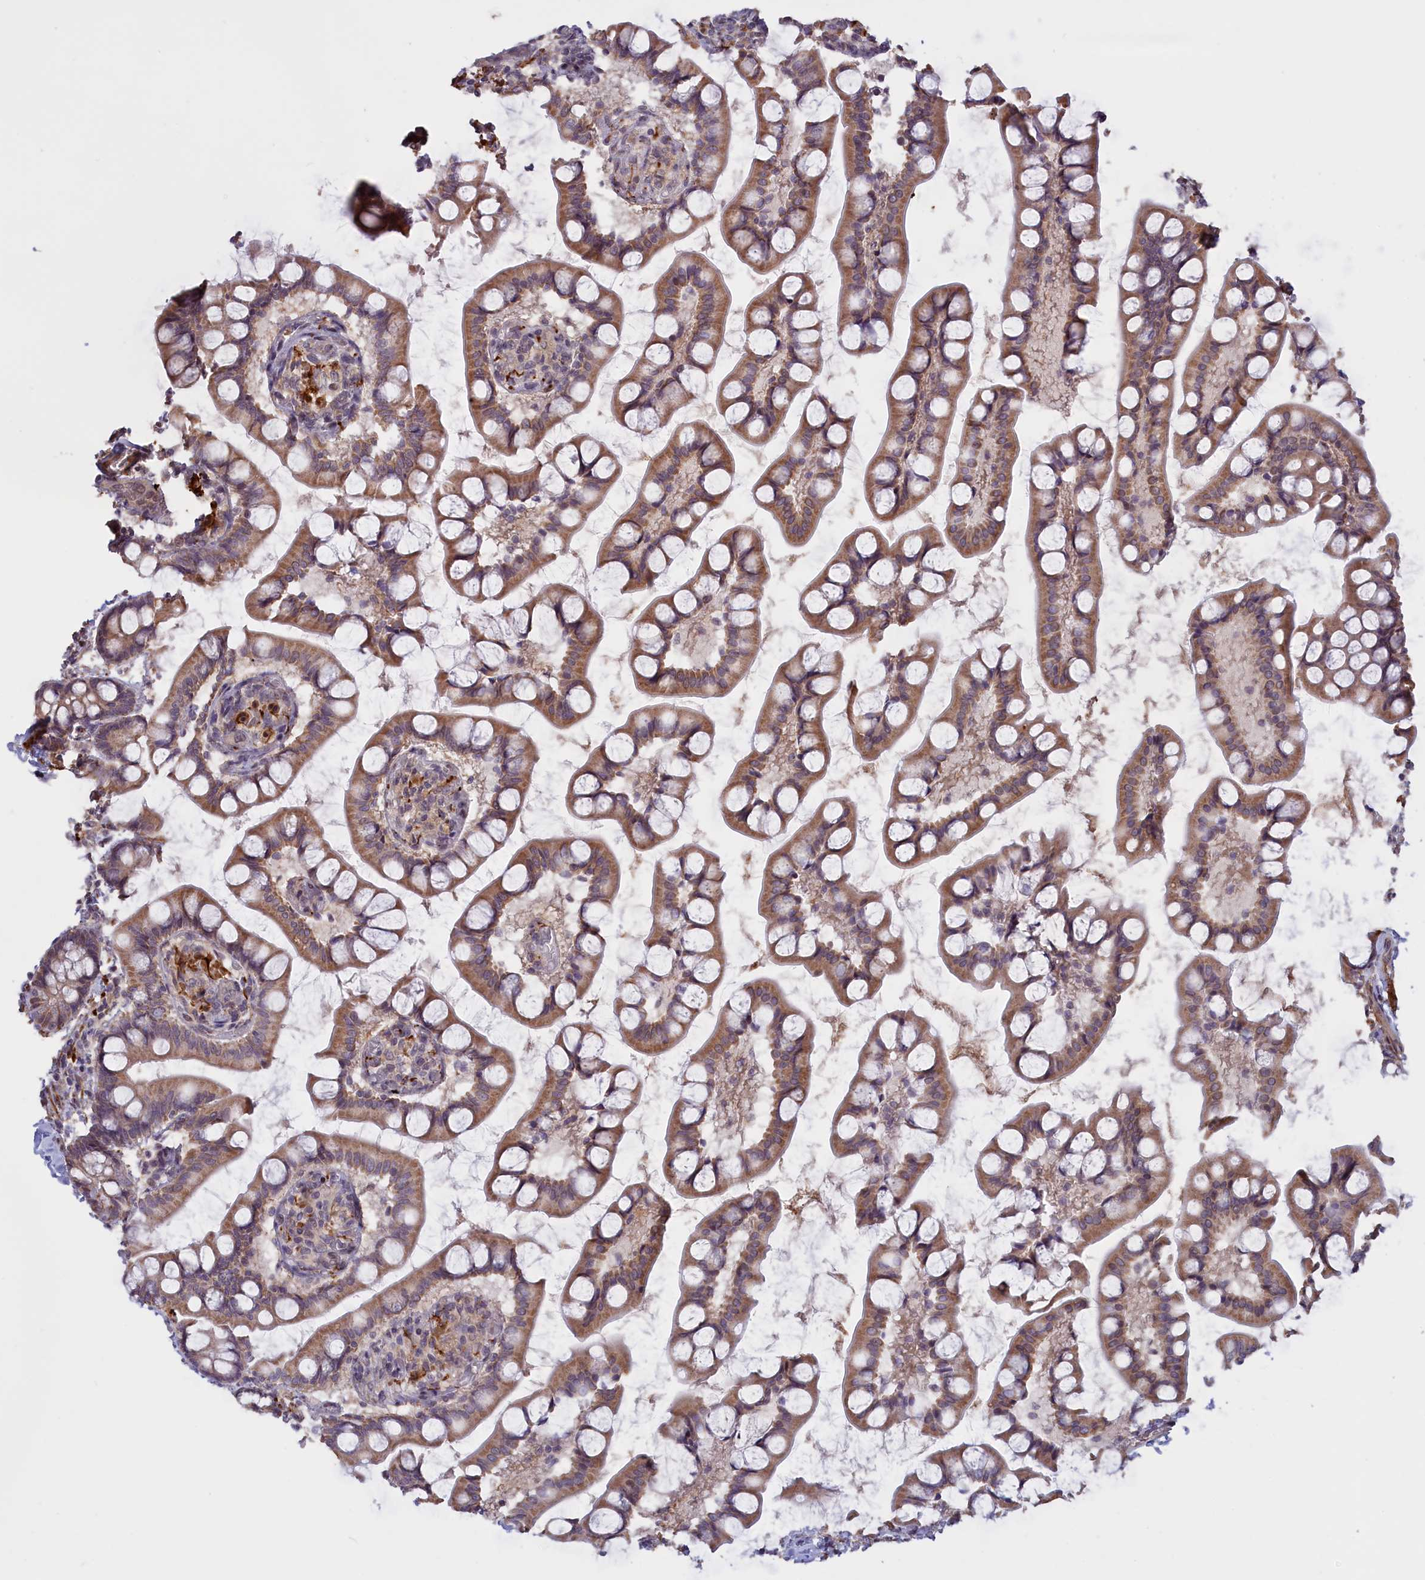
{"staining": {"intensity": "moderate", "quantity": ">75%", "location": "cytoplasmic/membranous"}, "tissue": "small intestine", "cell_type": "Glandular cells", "image_type": "normal", "snomed": [{"axis": "morphology", "description": "Normal tissue, NOS"}, {"axis": "topography", "description": "Small intestine"}], "caption": "There is medium levels of moderate cytoplasmic/membranous staining in glandular cells of unremarkable small intestine, as demonstrated by immunohistochemical staining (brown color).", "gene": "RRAD", "patient": {"sex": "male", "age": 52}}